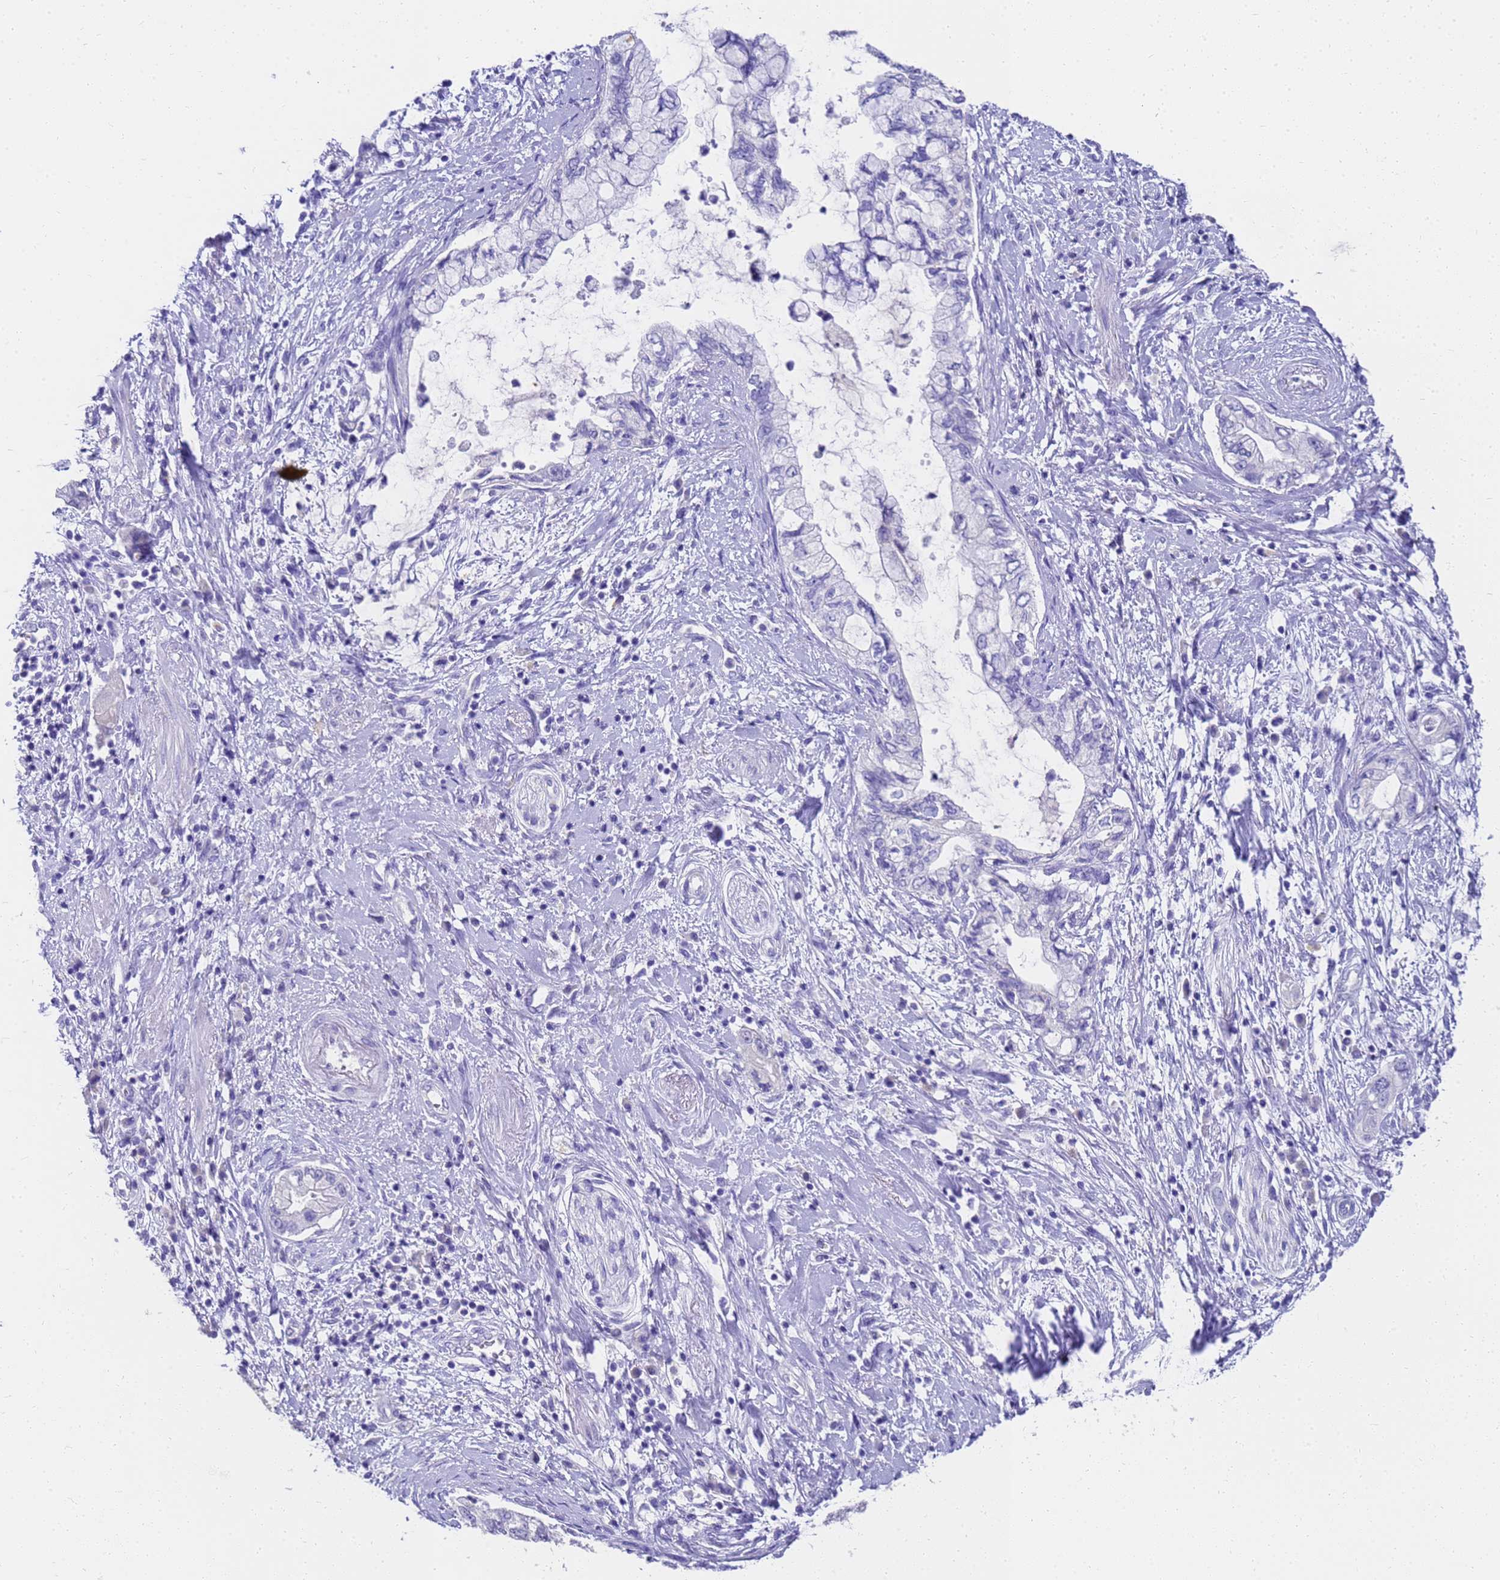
{"staining": {"intensity": "negative", "quantity": "none", "location": "none"}, "tissue": "pancreatic cancer", "cell_type": "Tumor cells", "image_type": "cancer", "snomed": [{"axis": "morphology", "description": "Adenocarcinoma, NOS"}, {"axis": "topography", "description": "Pancreas"}], "caption": "Immunohistochemical staining of pancreatic adenocarcinoma demonstrates no significant expression in tumor cells.", "gene": "MS4A13", "patient": {"sex": "female", "age": 73}}